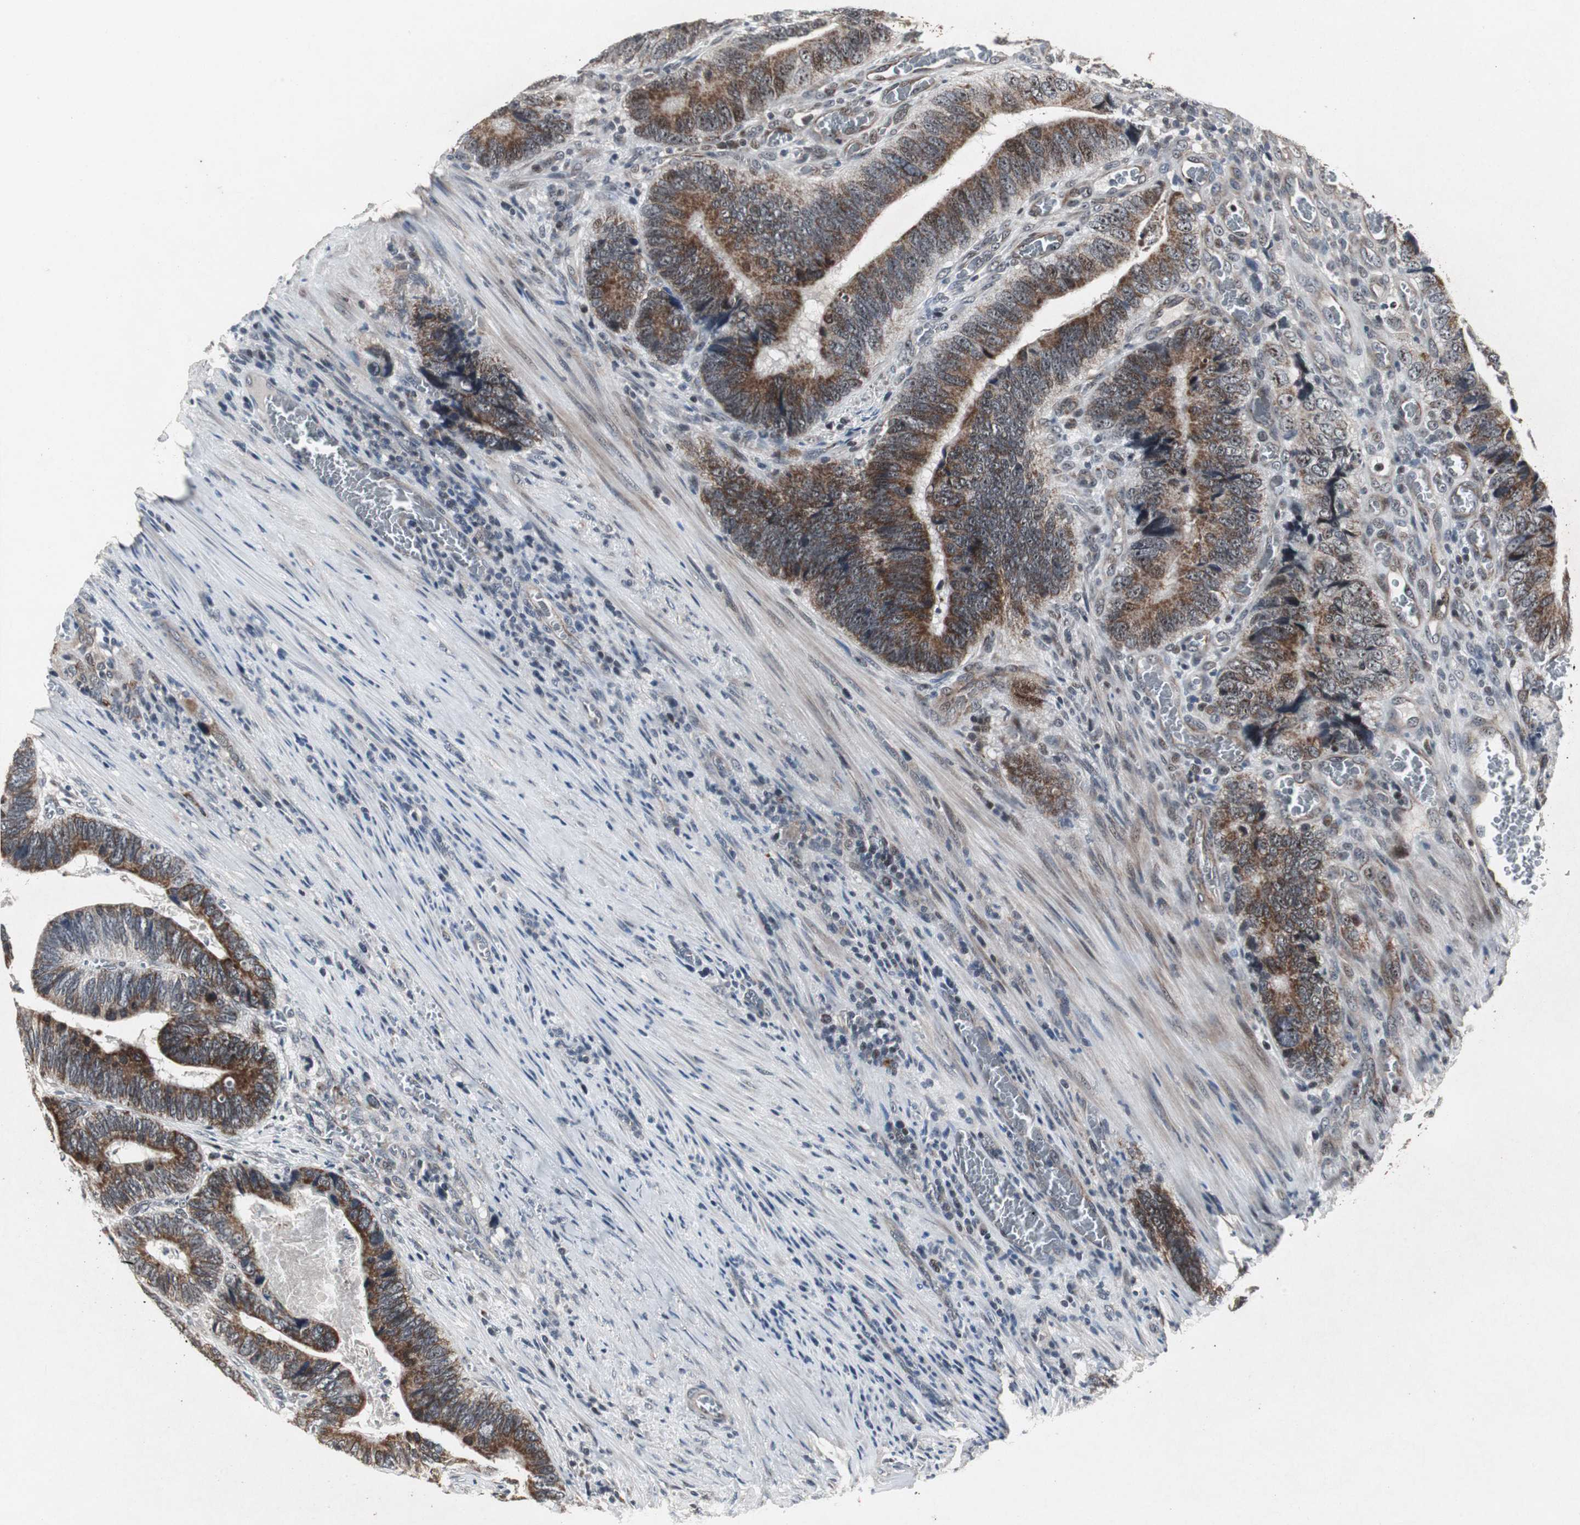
{"staining": {"intensity": "strong", "quantity": "25%-75%", "location": "cytoplasmic/membranous"}, "tissue": "colorectal cancer", "cell_type": "Tumor cells", "image_type": "cancer", "snomed": [{"axis": "morphology", "description": "Adenocarcinoma, NOS"}, {"axis": "topography", "description": "Colon"}], "caption": "Immunohistochemical staining of colorectal cancer demonstrates high levels of strong cytoplasmic/membranous positivity in approximately 25%-75% of tumor cells. The protein is shown in brown color, while the nuclei are stained blue.", "gene": "MRPL40", "patient": {"sex": "male", "age": 54}}